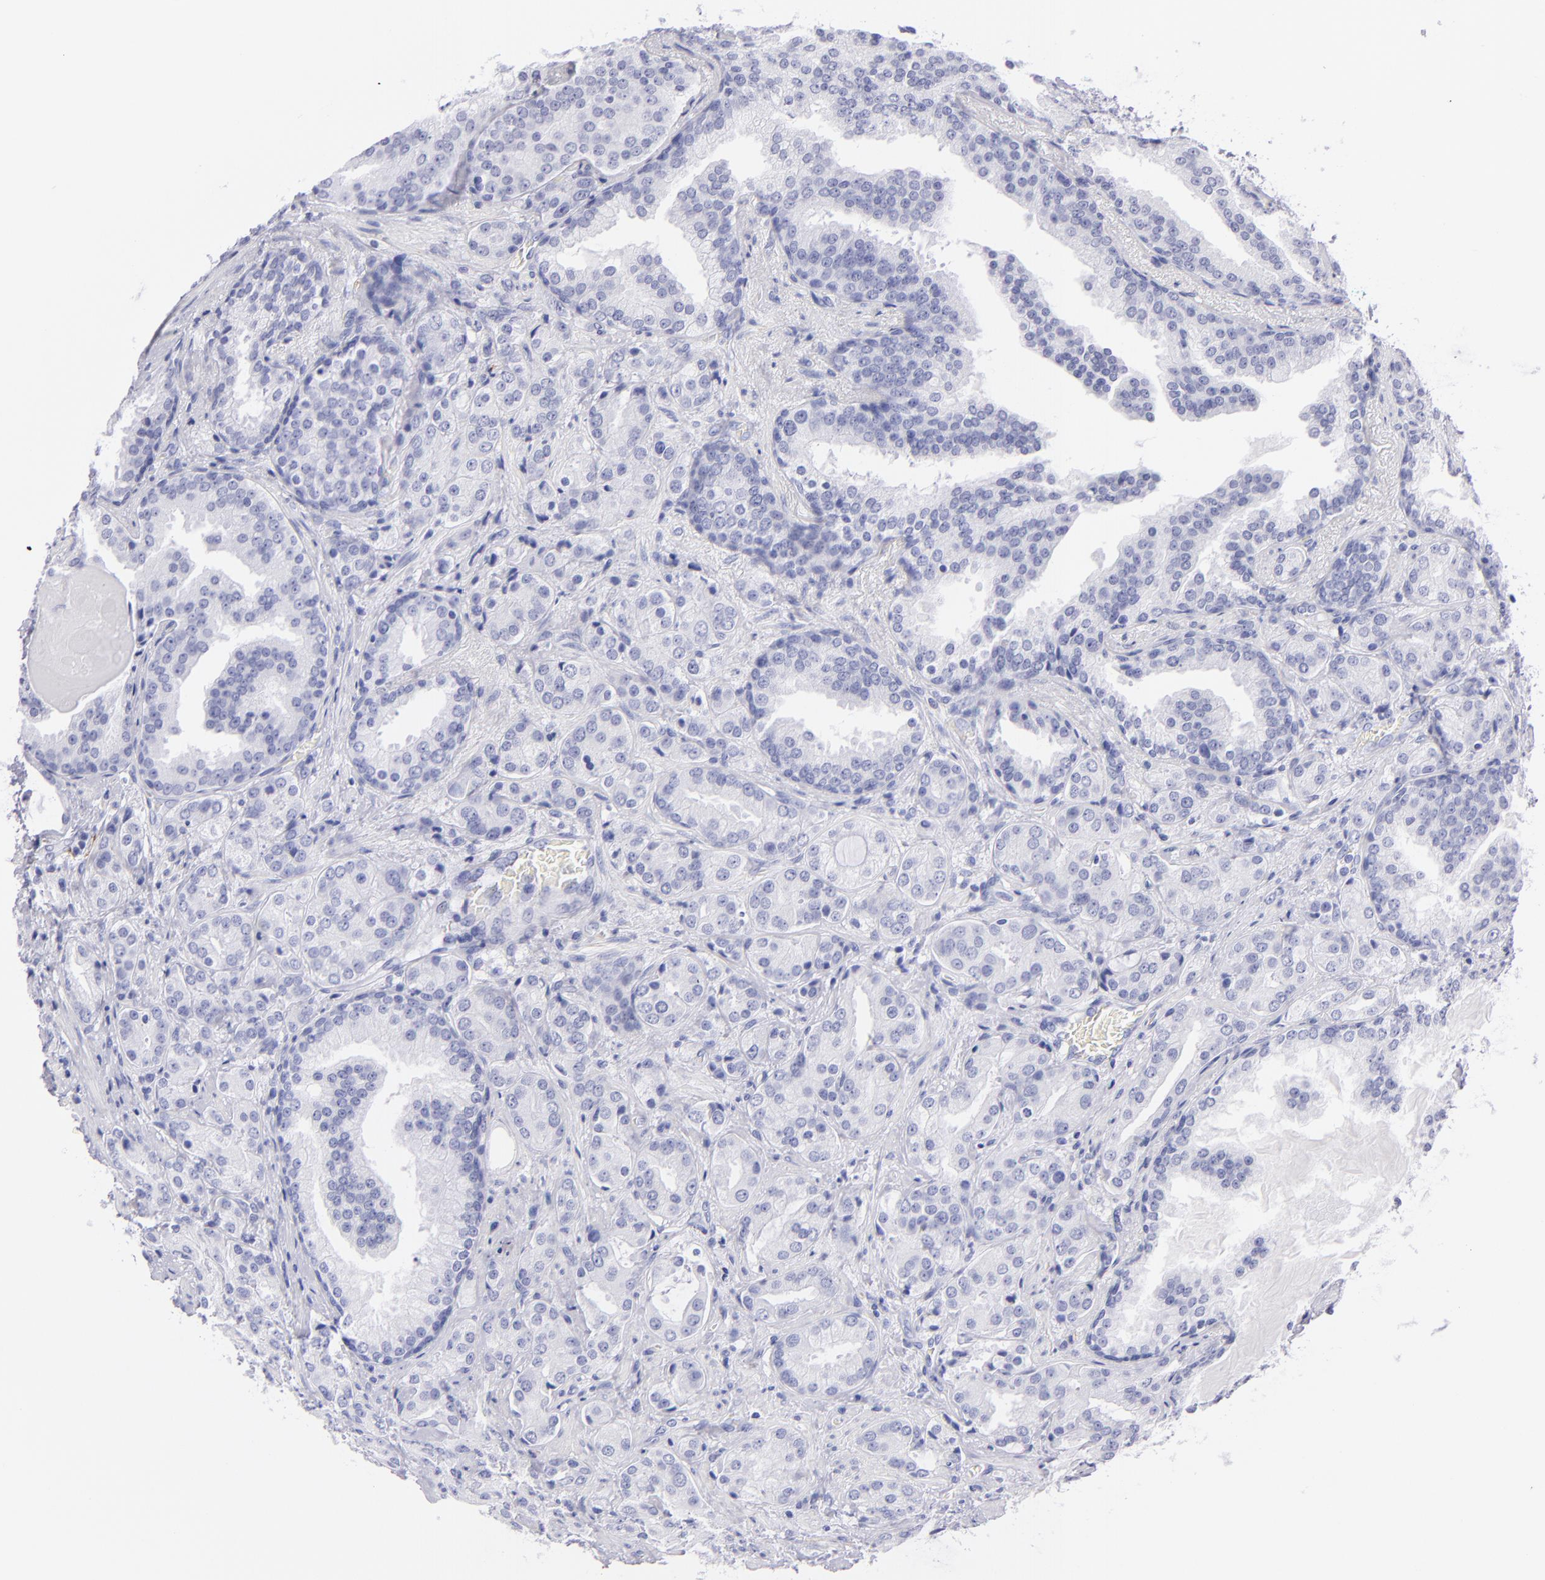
{"staining": {"intensity": "negative", "quantity": "none", "location": "none"}, "tissue": "prostate cancer", "cell_type": "Tumor cells", "image_type": "cancer", "snomed": [{"axis": "morphology", "description": "Adenocarcinoma, Medium grade"}, {"axis": "topography", "description": "Prostate"}], "caption": "A high-resolution histopathology image shows immunohistochemistry staining of medium-grade adenocarcinoma (prostate), which shows no significant staining in tumor cells. The staining was performed using DAB (3,3'-diaminobenzidine) to visualize the protein expression in brown, while the nuclei were stained in blue with hematoxylin (Magnification: 20x).", "gene": "PRPH", "patient": {"sex": "male", "age": 70}}